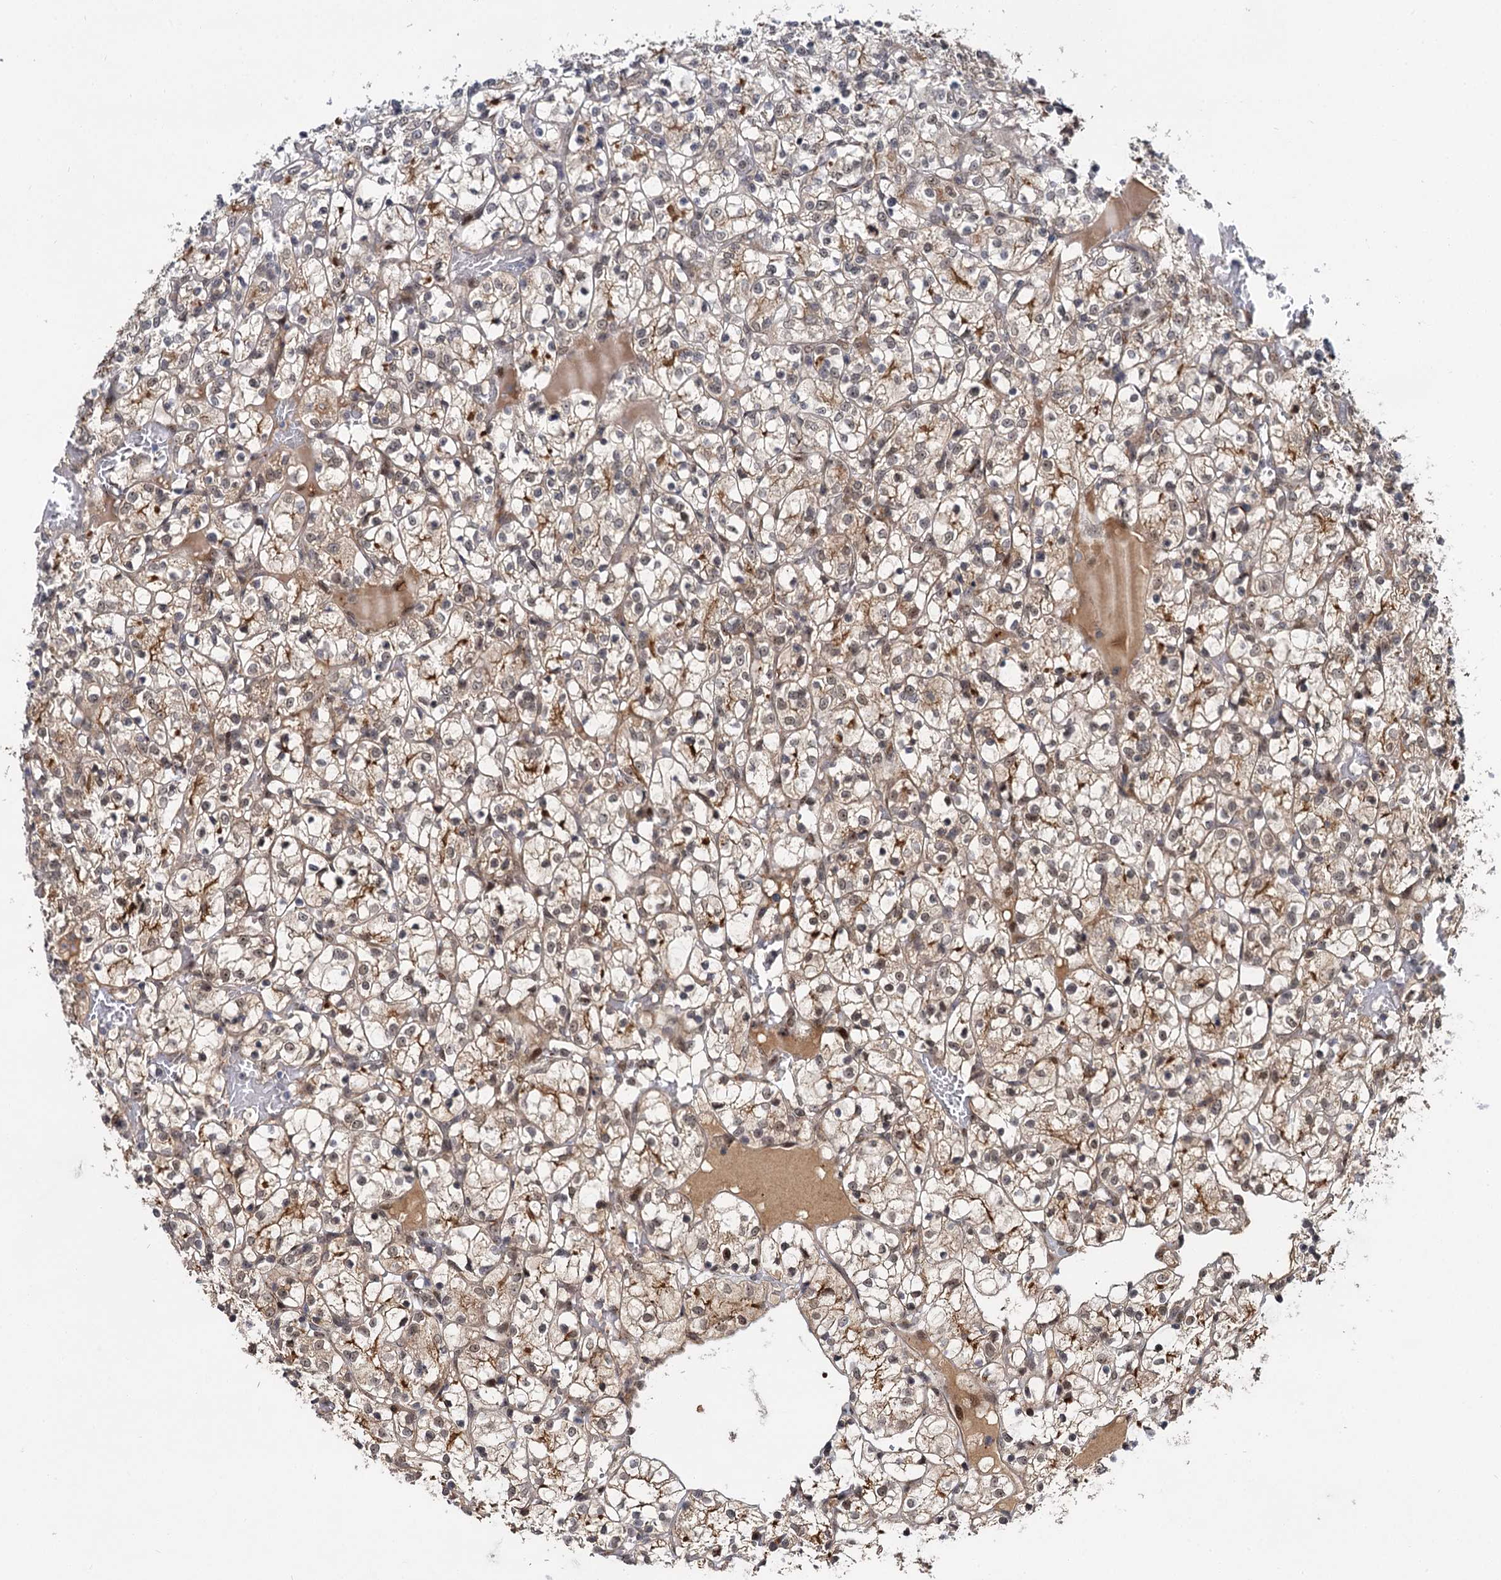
{"staining": {"intensity": "weak", "quantity": ">75%", "location": "nuclear"}, "tissue": "renal cancer", "cell_type": "Tumor cells", "image_type": "cancer", "snomed": [{"axis": "morphology", "description": "Adenocarcinoma, NOS"}, {"axis": "topography", "description": "Kidney"}], "caption": "Tumor cells exhibit weak nuclear positivity in about >75% of cells in renal cancer (adenocarcinoma).", "gene": "MBD6", "patient": {"sex": "female", "age": 69}}